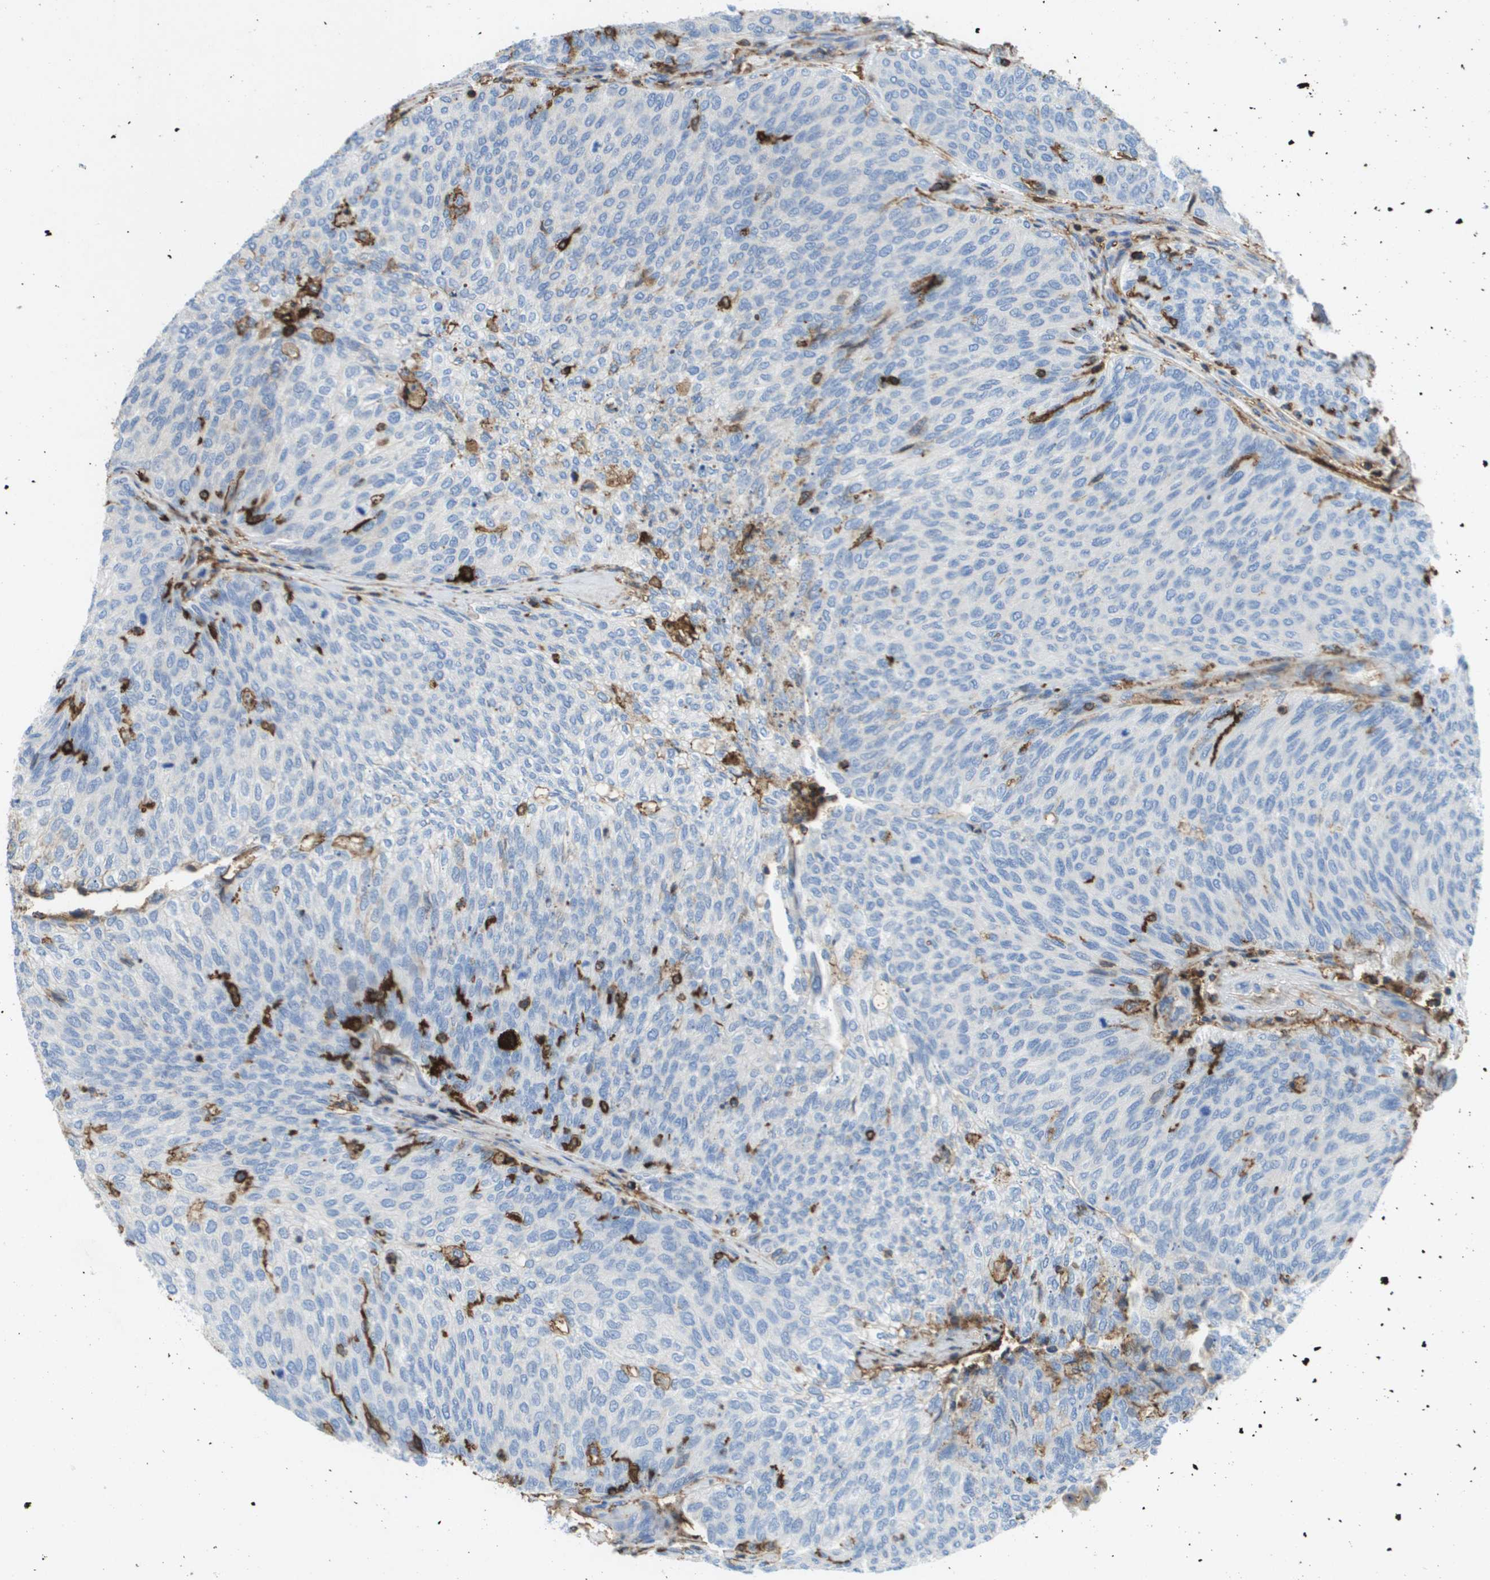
{"staining": {"intensity": "negative", "quantity": "none", "location": "none"}, "tissue": "urothelial cancer", "cell_type": "Tumor cells", "image_type": "cancer", "snomed": [{"axis": "morphology", "description": "Urothelial carcinoma, Low grade"}, {"axis": "topography", "description": "Urinary bladder"}], "caption": "Immunohistochemical staining of human urothelial cancer reveals no significant expression in tumor cells.", "gene": "PASK", "patient": {"sex": "female", "age": 79}}